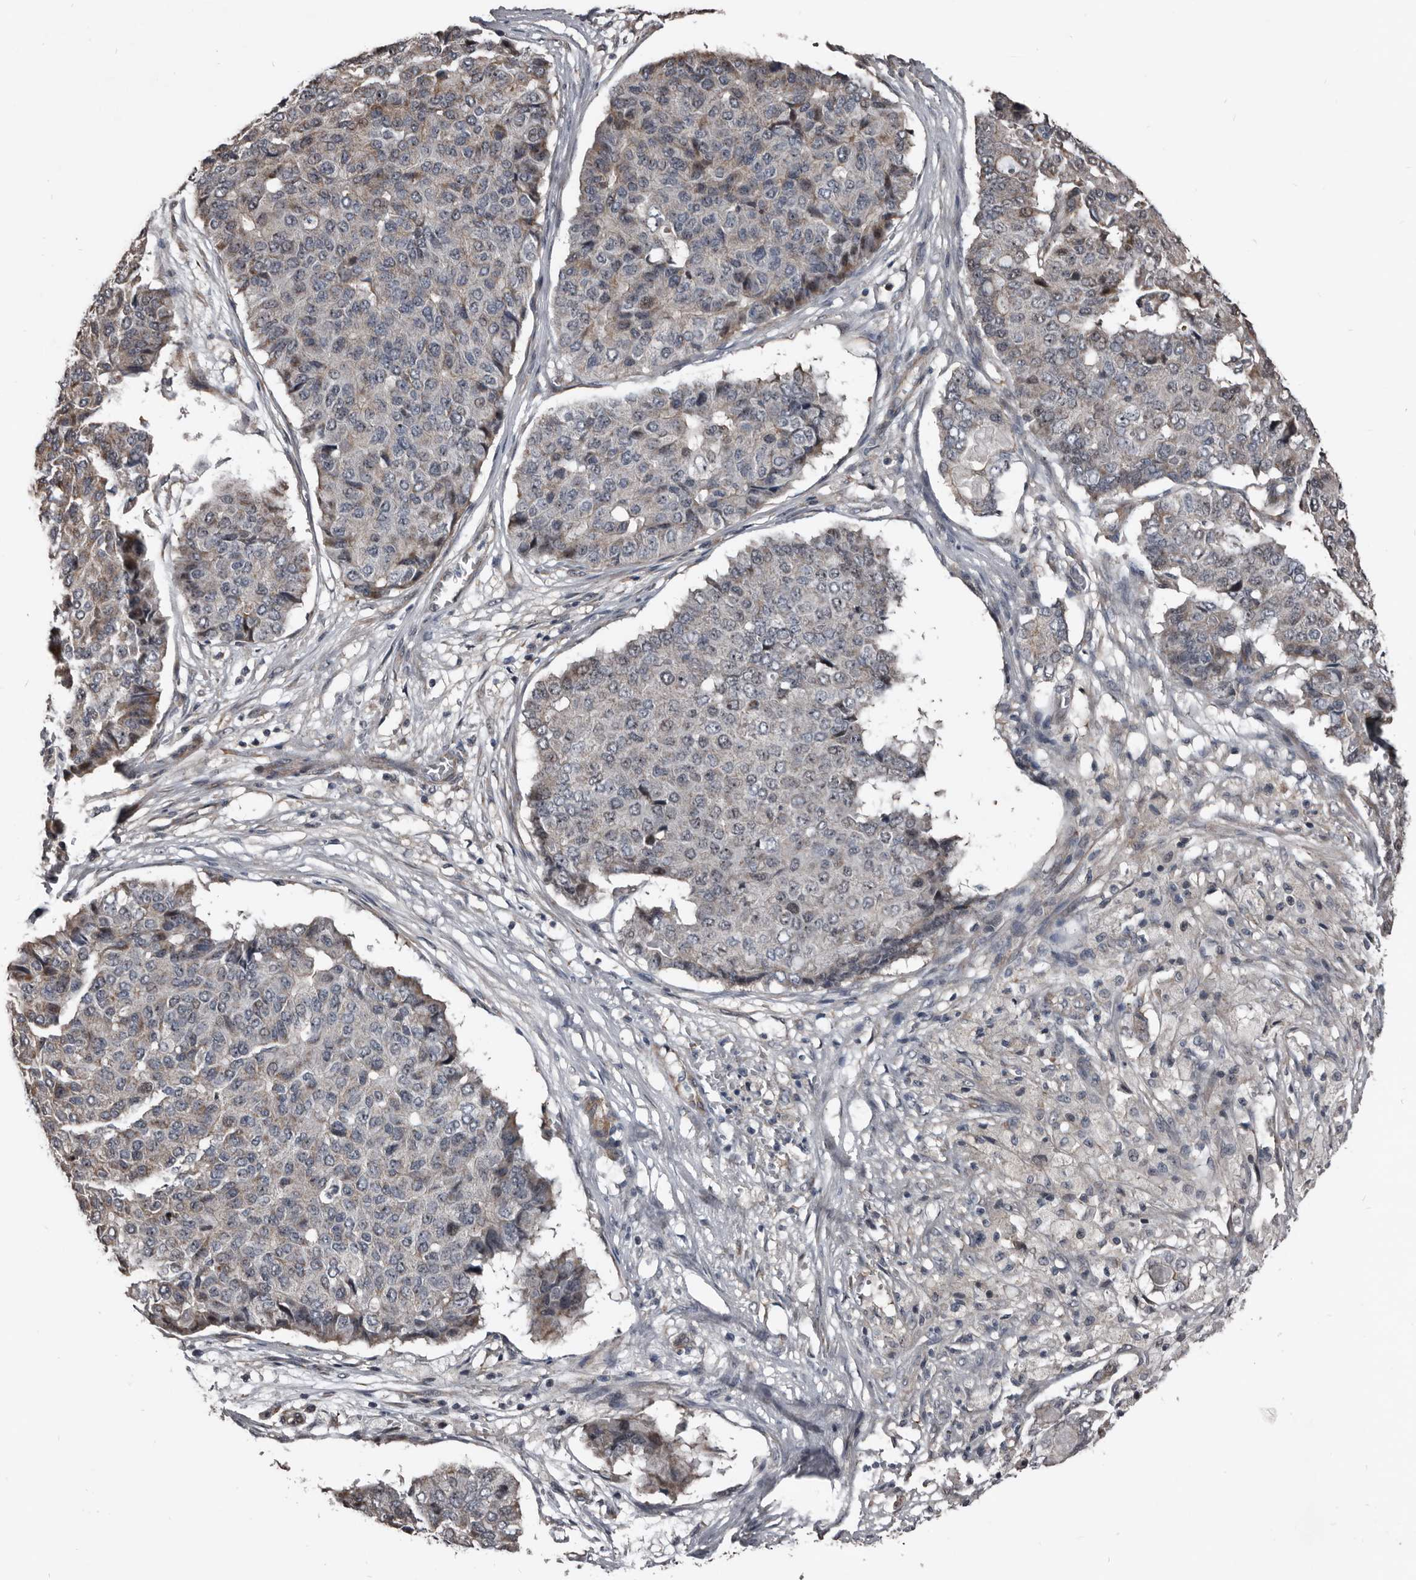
{"staining": {"intensity": "weak", "quantity": "<25%", "location": "cytoplasmic/membranous"}, "tissue": "pancreatic cancer", "cell_type": "Tumor cells", "image_type": "cancer", "snomed": [{"axis": "morphology", "description": "Adenocarcinoma, NOS"}, {"axis": "topography", "description": "Pancreas"}], "caption": "Immunohistochemical staining of human pancreatic cancer exhibits no significant positivity in tumor cells.", "gene": "DHPS", "patient": {"sex": "male", "age": 50}}